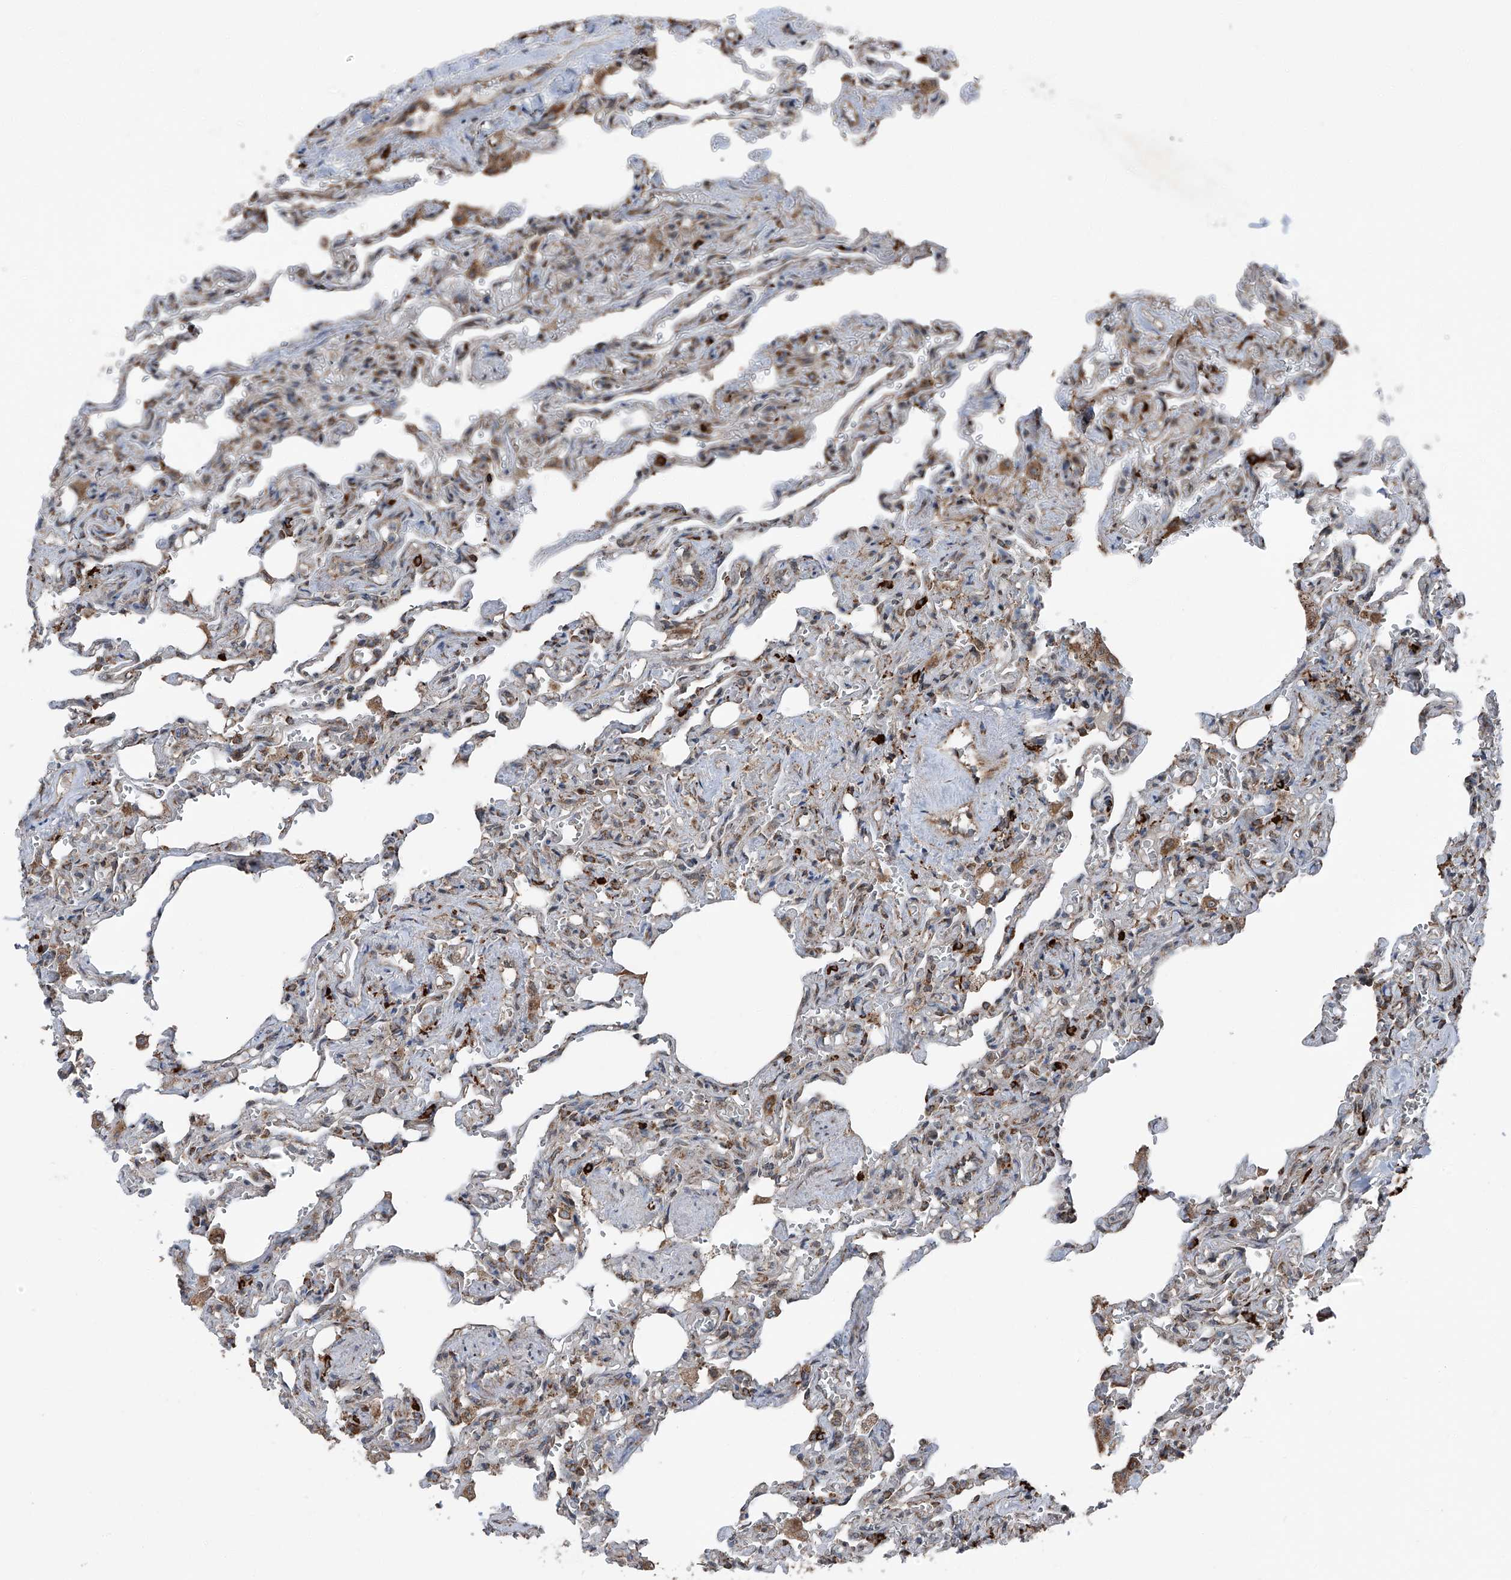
{"staining": {"intensity": "moderate", "quantity": "25%-75%", "location": "cytoplasmic/membranous"}, "tissue": "lung", "cell_type": "Alveolar cells", "image_type": "normal", "snomed": [{"axis": "morphology", "description": "Normal tissue, NOS"}, {"axis": "topography", "description": "Lung"}], "caption": "Immunohistochemistry image of normal lung: human lung stained using immunohistochemistry shows medium levels of moderate protein expression localized specifically in the cytoplasmic/membranous of alveolar cells, appearing as a cytoplasmic/membranous brown color.", "gene": "LIMK1", "patient": {"sex": "male", "age": 21}}